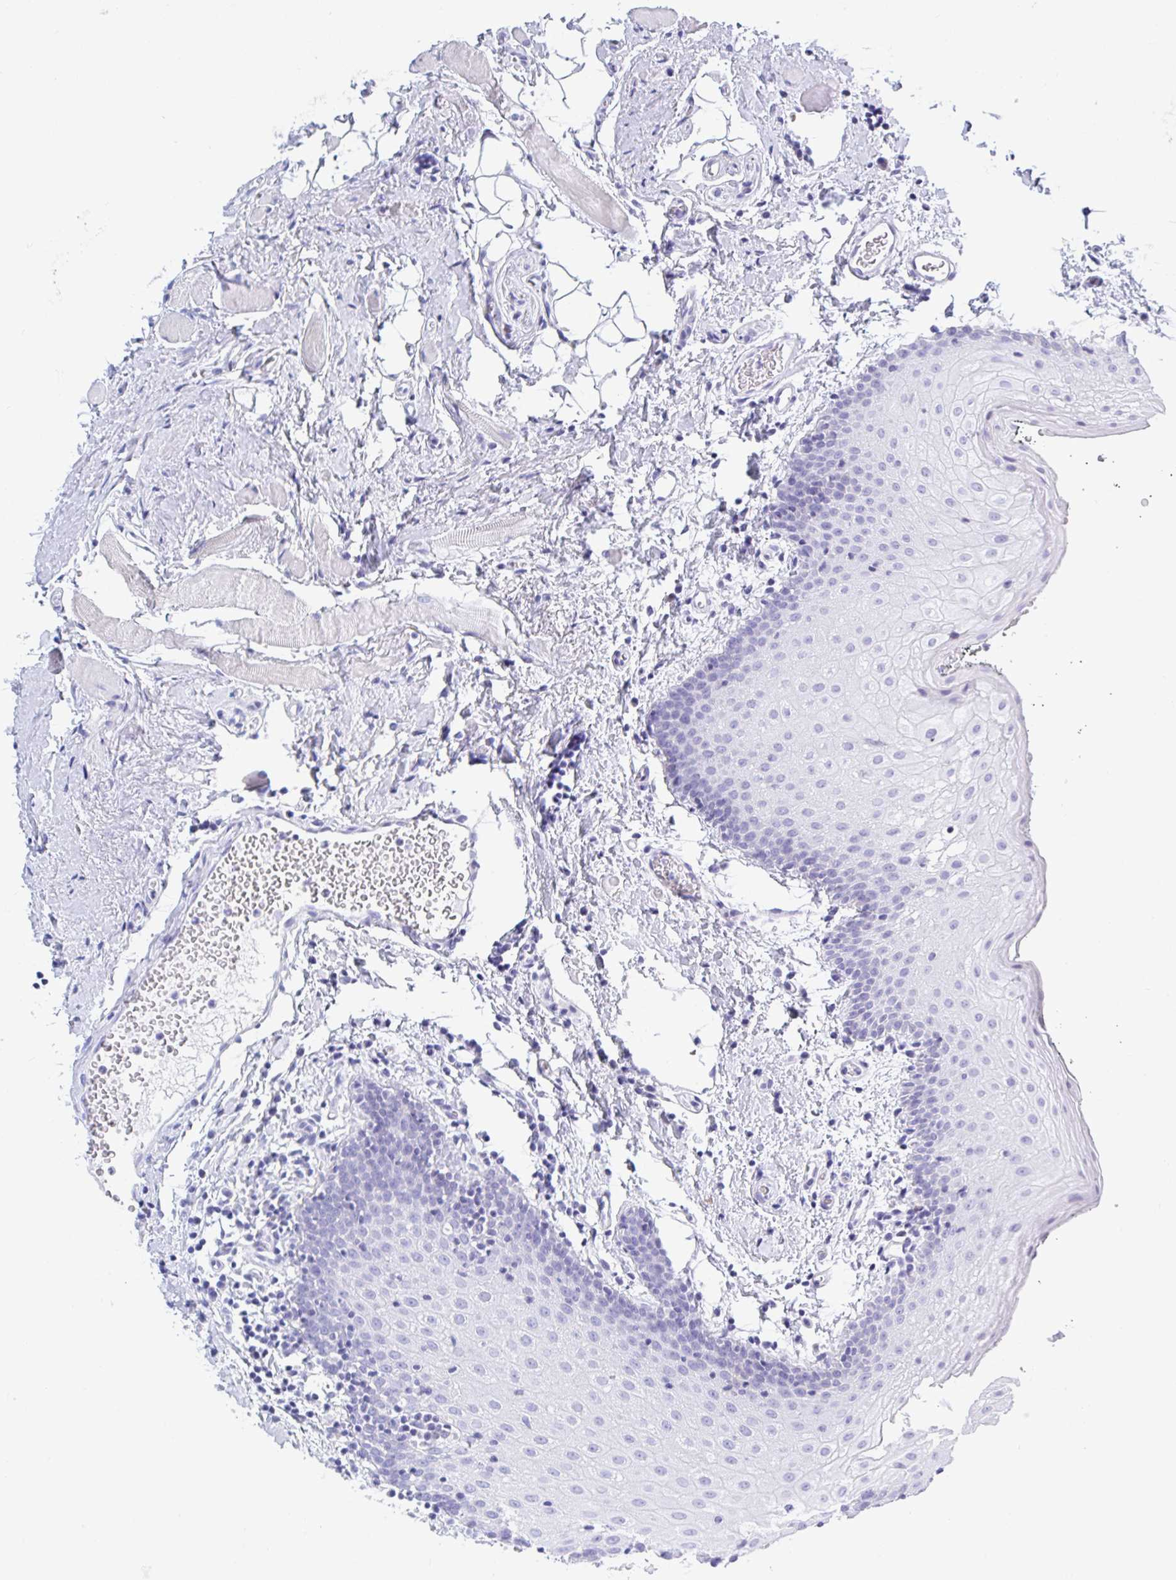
{"staining": {"intensity": "moderate", "quantity": "<25%", "location": "cytoplasmic/membranous"}, "tissue": "oral mucosa", "cell_type": "Squamous epithelial cells", "image_type": "normal", "snomed": [{"axis": "morphology", "description": "Normal tissue, NOS"}, {"axis": "morphology", "description": "Squamous cell carcinoma, NOS"}, {"axis": "topography", "description": "Oral tissue"}, {"axis": "topography", "description": "Head-Neck"}], "caption": "Immunohistochemical staining of unremarkable human oral mucosa reveals low levels of moderate cytoplasmic/membranous staining in approximately <25% of squamous epithelial cells.", "gene": "FRMD3", "patient": {"sex": "male", "age": 58}}